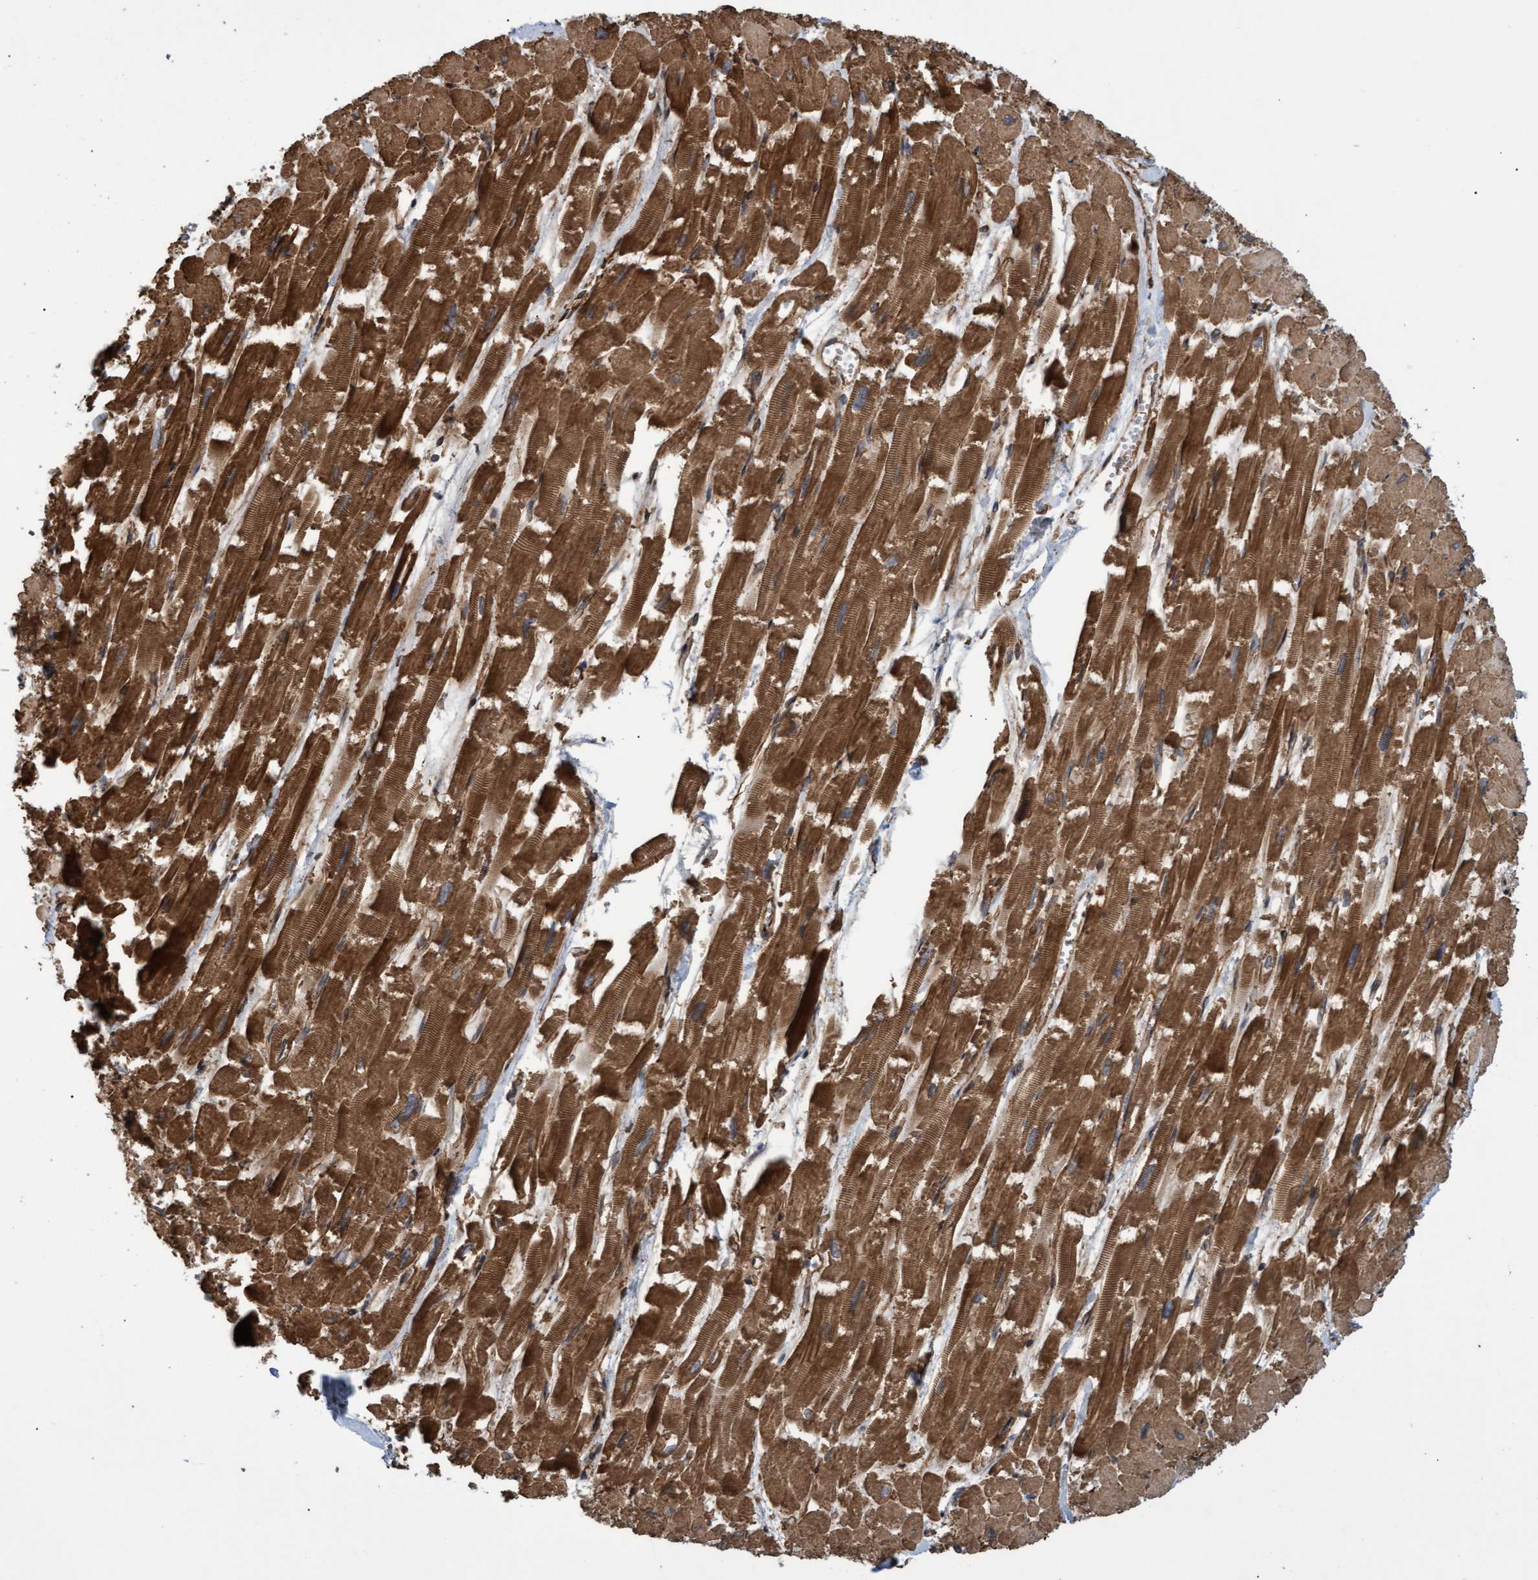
{"staining": {"intensity": "strong", "quantity": ">75%", "location": "cytoplasmic/membranous"}, "tissue": "heart muscle", "cell_type": "Cardiomyocytes", "image_type": "normal", "snomed": [{"axis": "morphology", "description": "Normal tissue, NOS"}, {"axis": "topography", "description": "Heart"}], "caption": "Human heart muscle stained for a protein (brown) demonstrates strong cytoplasmic/membranous positive staining in approximately >75% of cardiomyocytes.", "gene": "TNFRSF10B", "patient": {"sex": "male", "age": 54}}